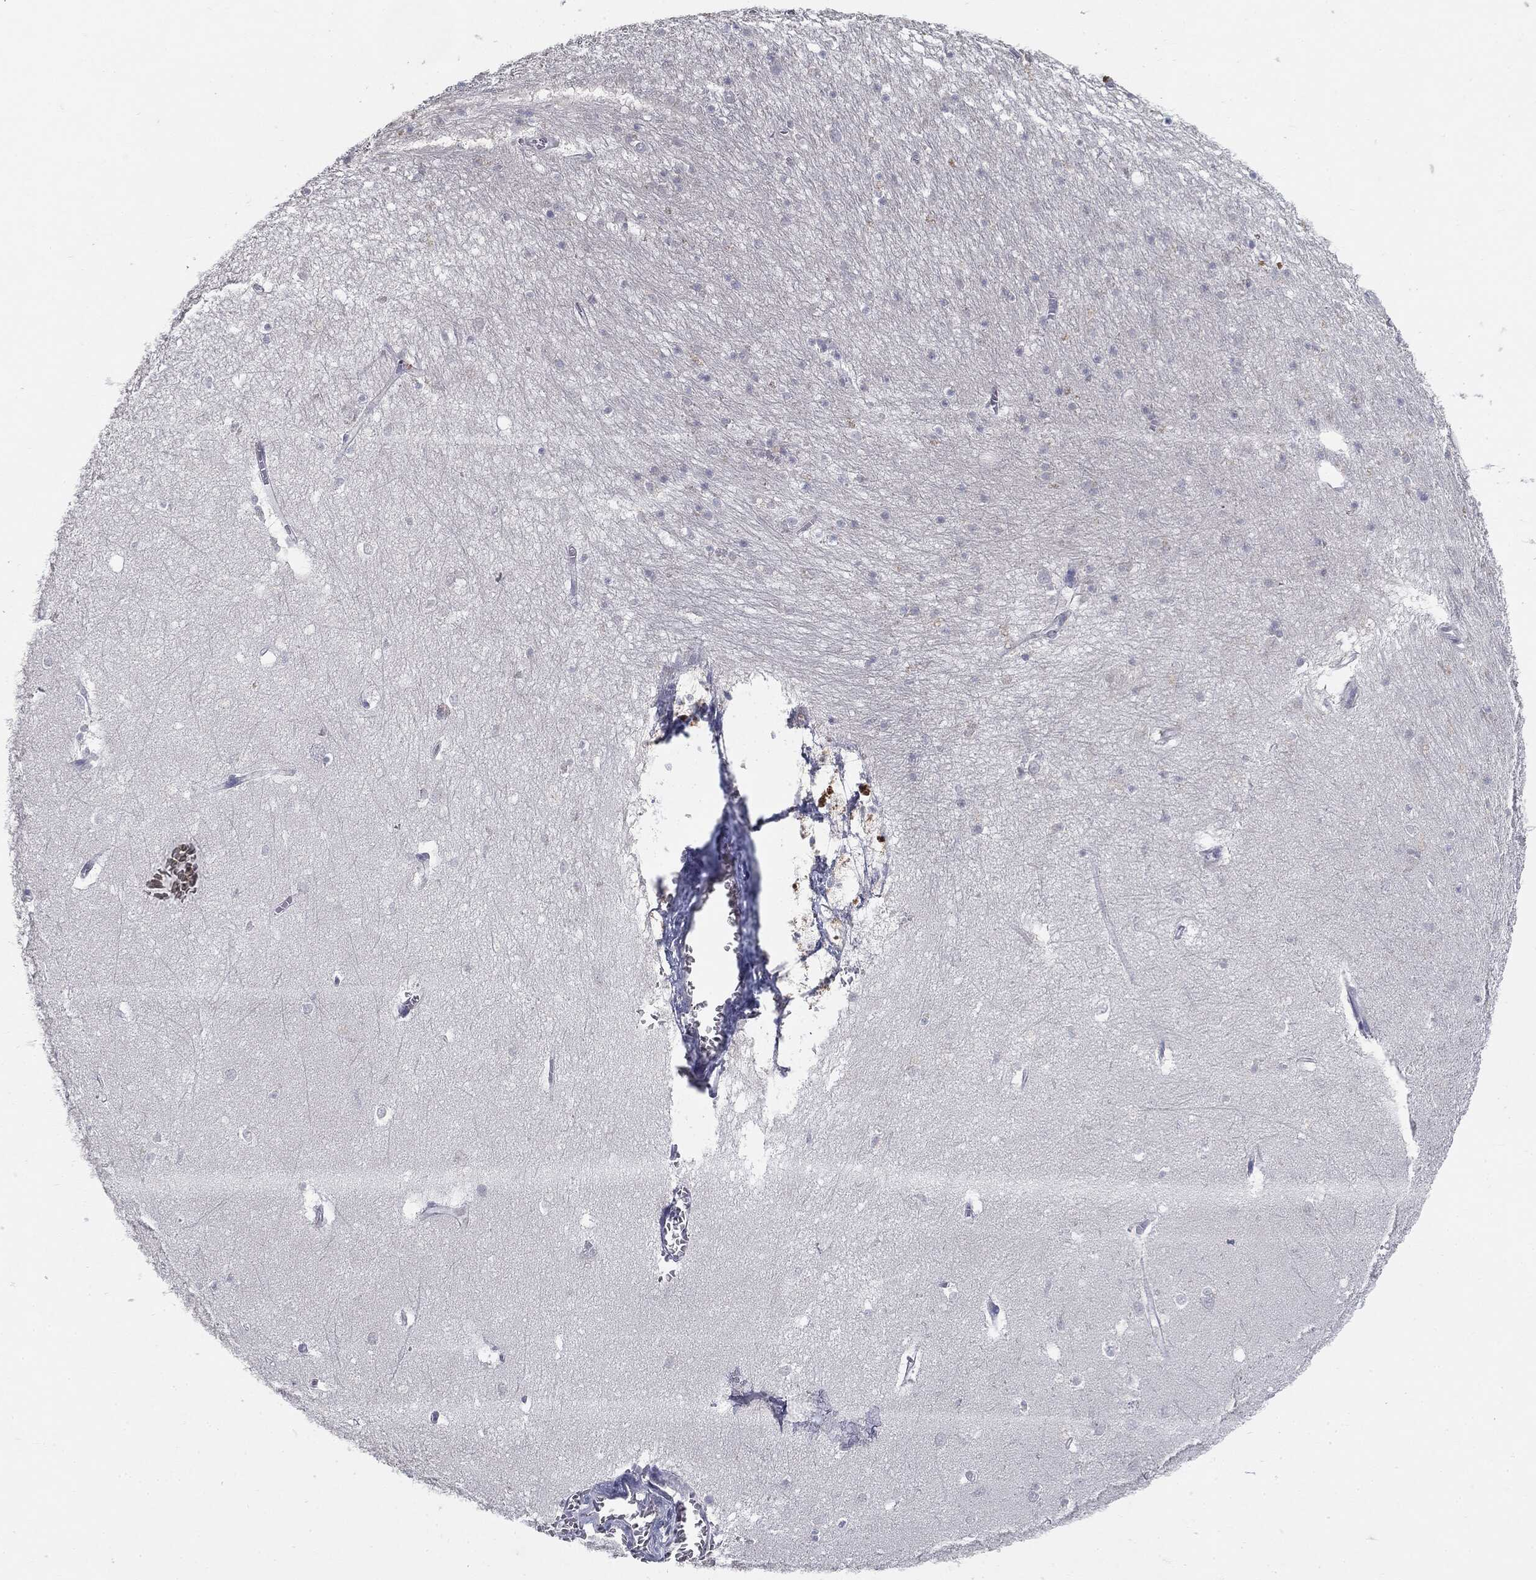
{"staining": {"intensity": "negative", "quantity": "none", "location": "none"}, "tissue": "hippocampus", "cell_type": "Glial cells", "image_type": "normal", "snomed": [{"axis": "morphology", "description": "Normal tissue, NOS"}, {"axis": "topography", "description": "Hippocampus"}], "caption": "IHC photomicrograph of benign hippocampus: human hippocampus stained with DAB (3,3'-diaminobenzidine) demonstrates no significant protein staining in glial cells.", "gene": "MUC1", "patient": {"sex": "female", "age": 64}}